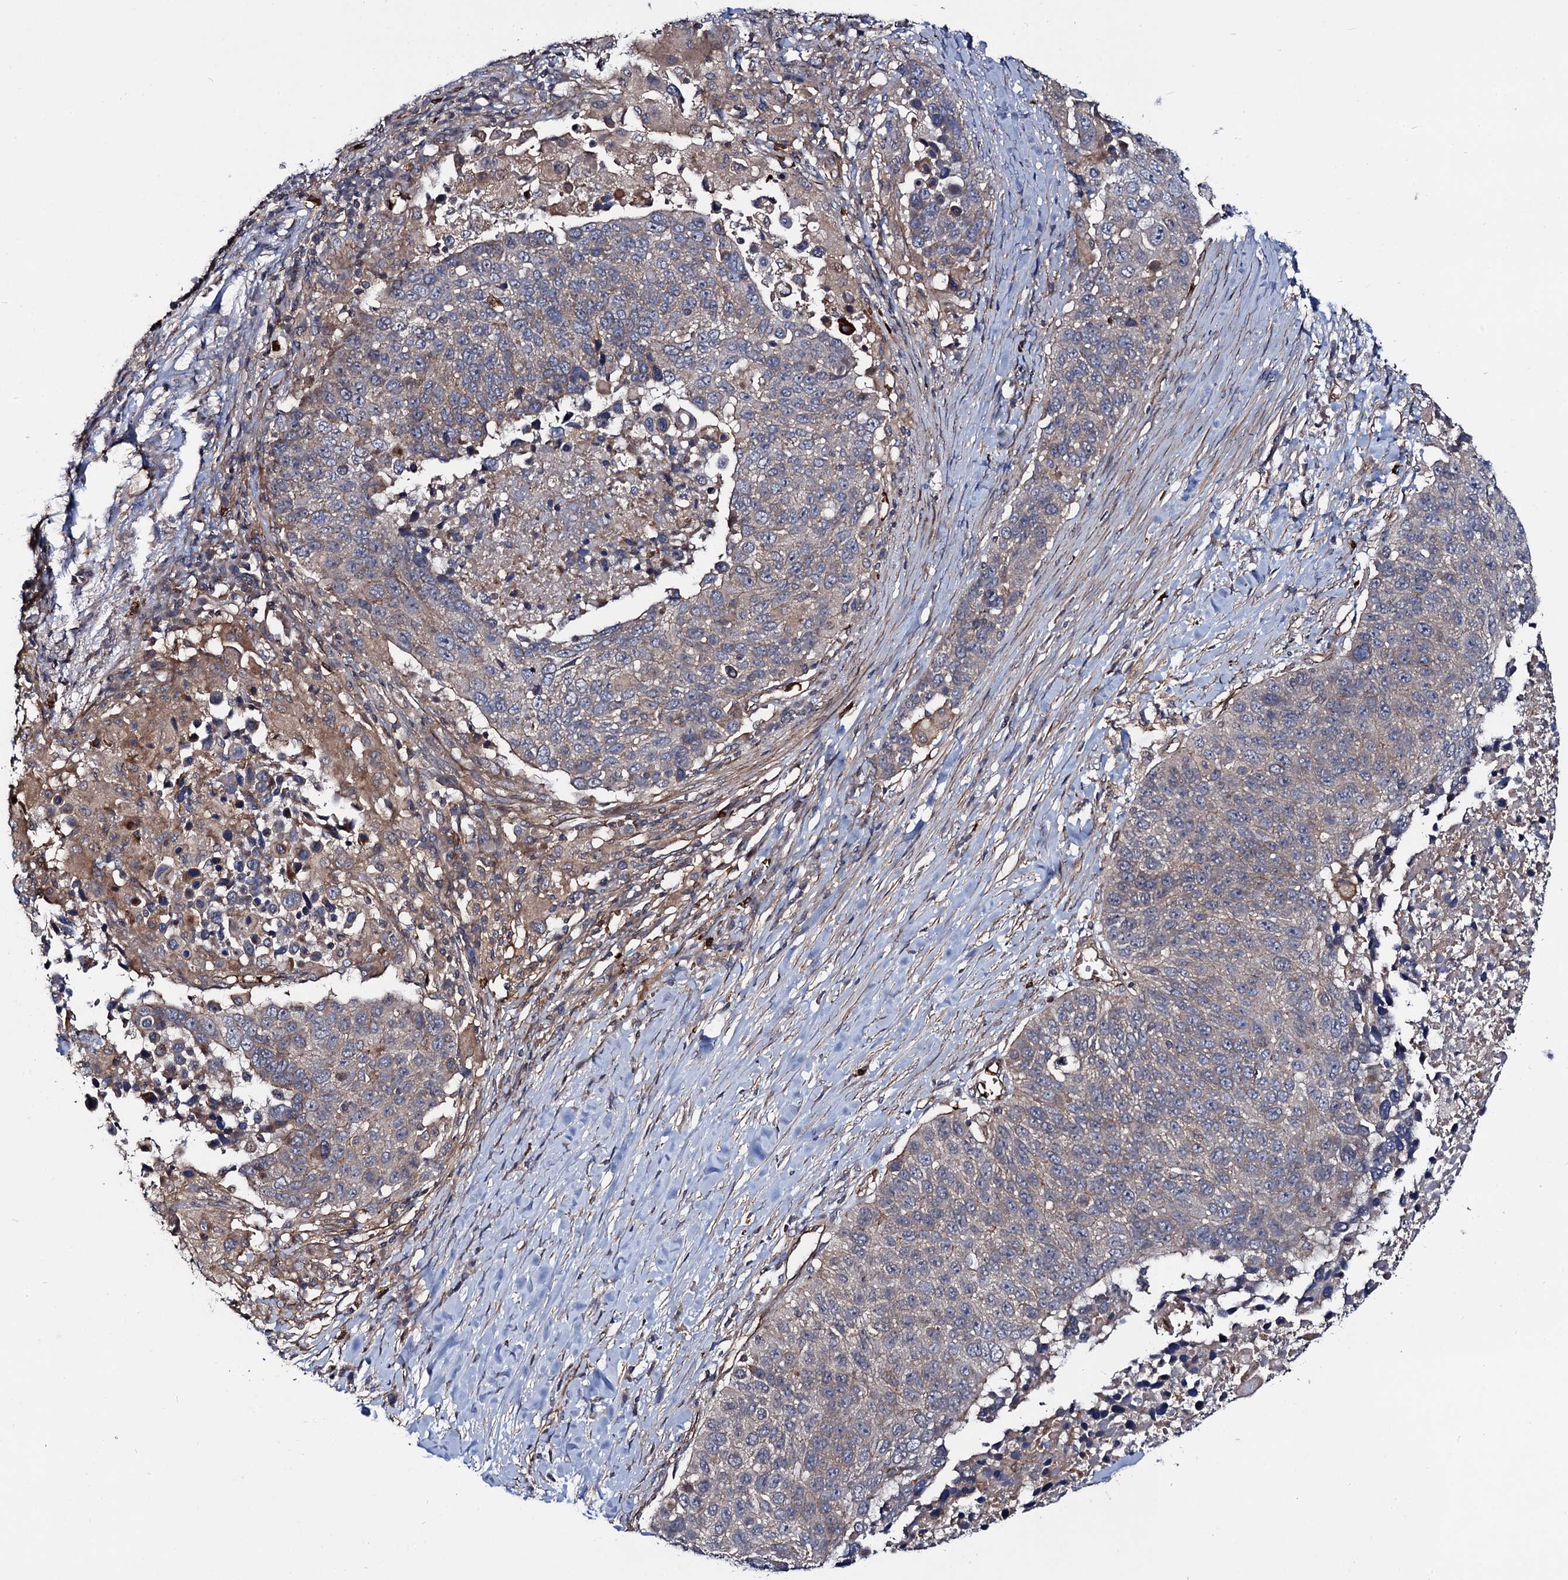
{"staining": {"intensity": "negative", "quantity": "none", "location": "none"}, "tissue": "lung cancer", "cell_type": "Tumor cells", "image_type": "cancer", "snomed": [{"axis": "morphology", "description": "Normal tissue, NOS"}, {"axis": "morphology", "description": "Squamous cell carcinoma, NOS"}, {"axis": "topography", "description": "Lymph node"}, {"axis": "topography", "description": "Lung"}], "caption": "This is an immunohistochemistry (IHC) histopathology image of human lung squamous cell carcinoma. There is no staining in tumor cells.", "gene": "KXD1", "patient": {"sex": "male", "age": 66}}